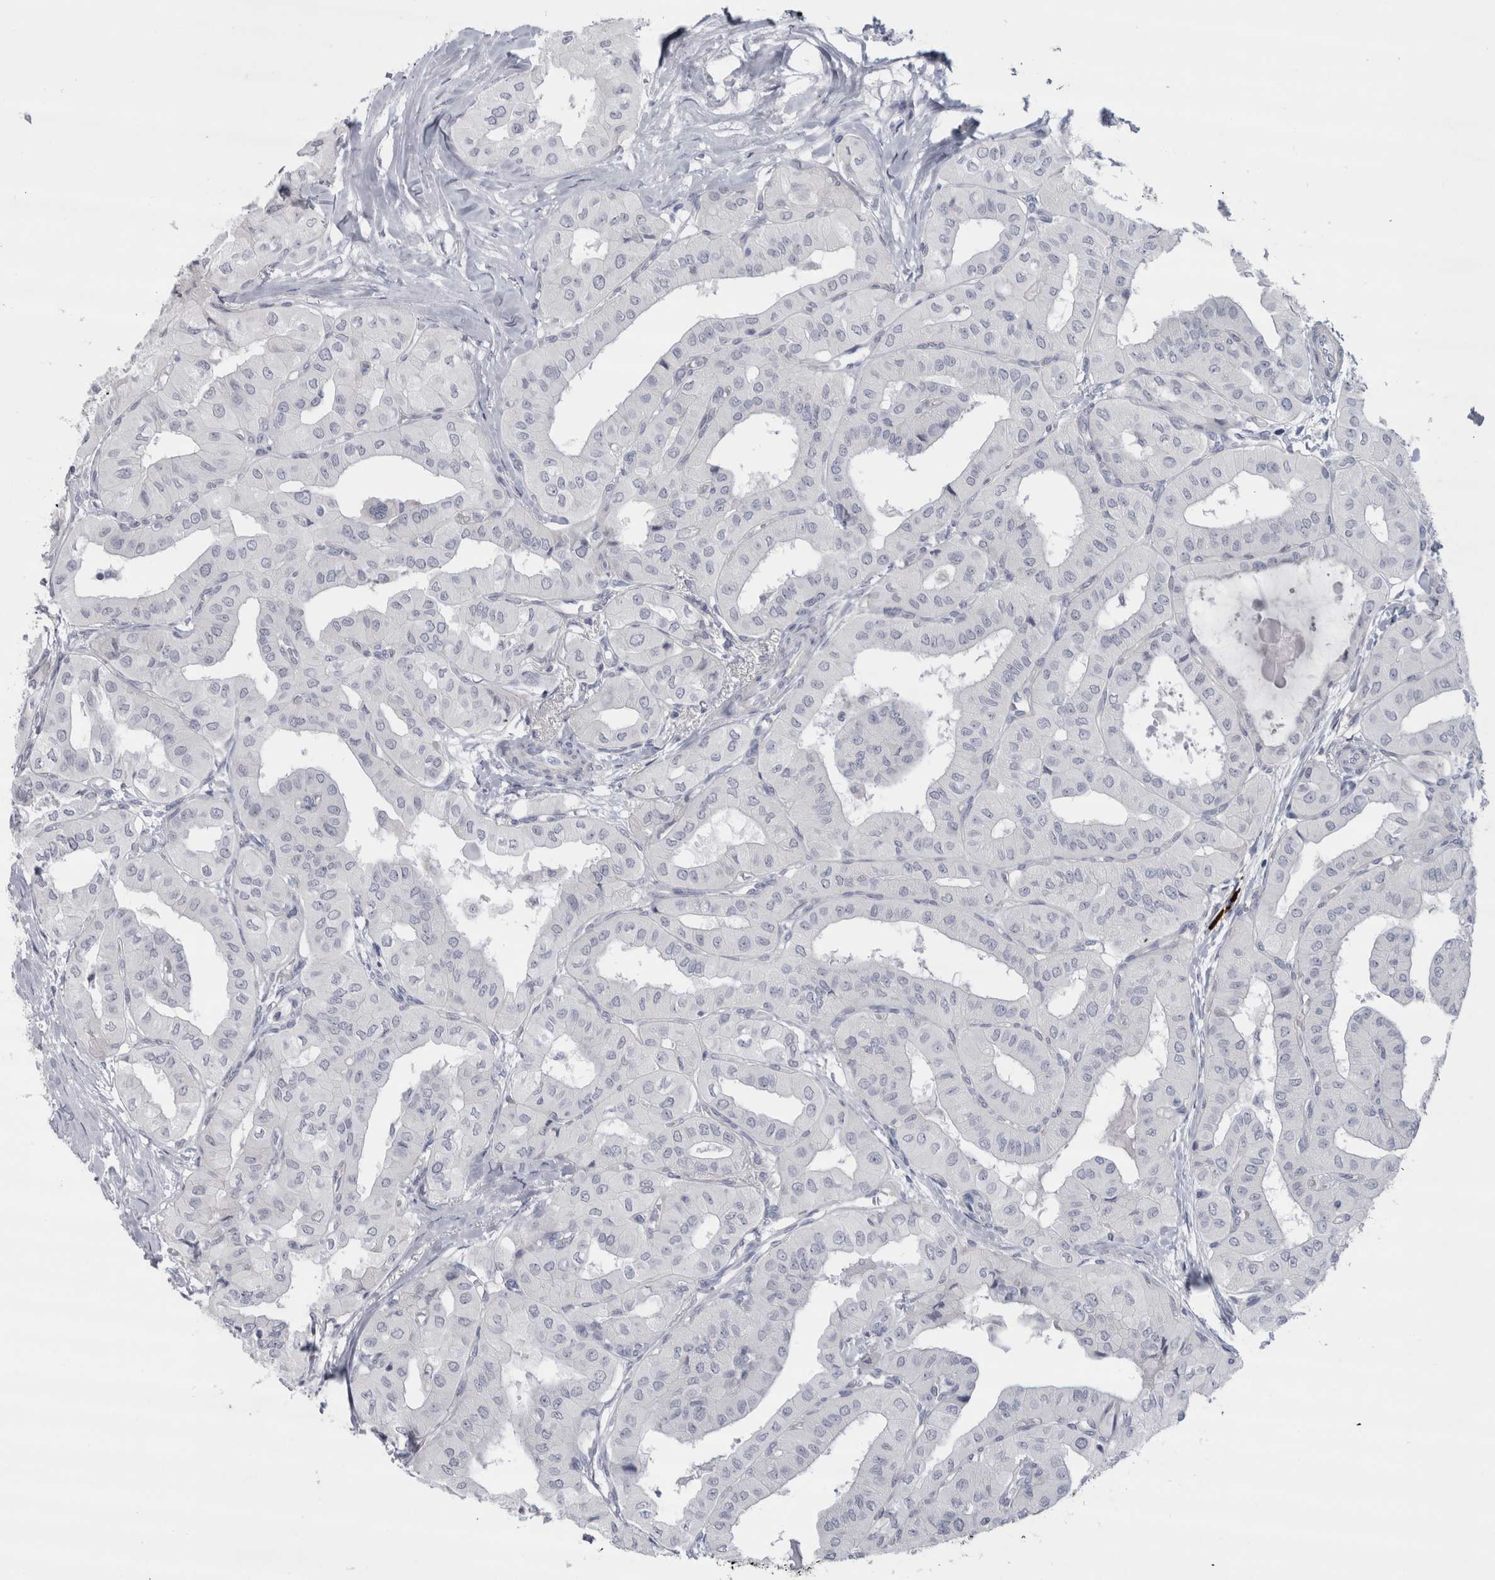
{"staining": {"intensity": "negative", "quantity": "none", "location": "none"}, "tissue": "thyroid cancer", "cell_type": "Tumor cells", "image_type": "cancer", "snomed": [{"axis": "morphology", "description": "Papillary adenocarcinoma, NOS"}, {"axis": "topography", "description": "Thyroid gland"}], "caption": "Thyroid papillary adenocarcinoma stained for a protein using immunohistochemistry displays no expression tumor cells.", "gene": "CDH17", "patient": {"sex": "female", "age": 59}}